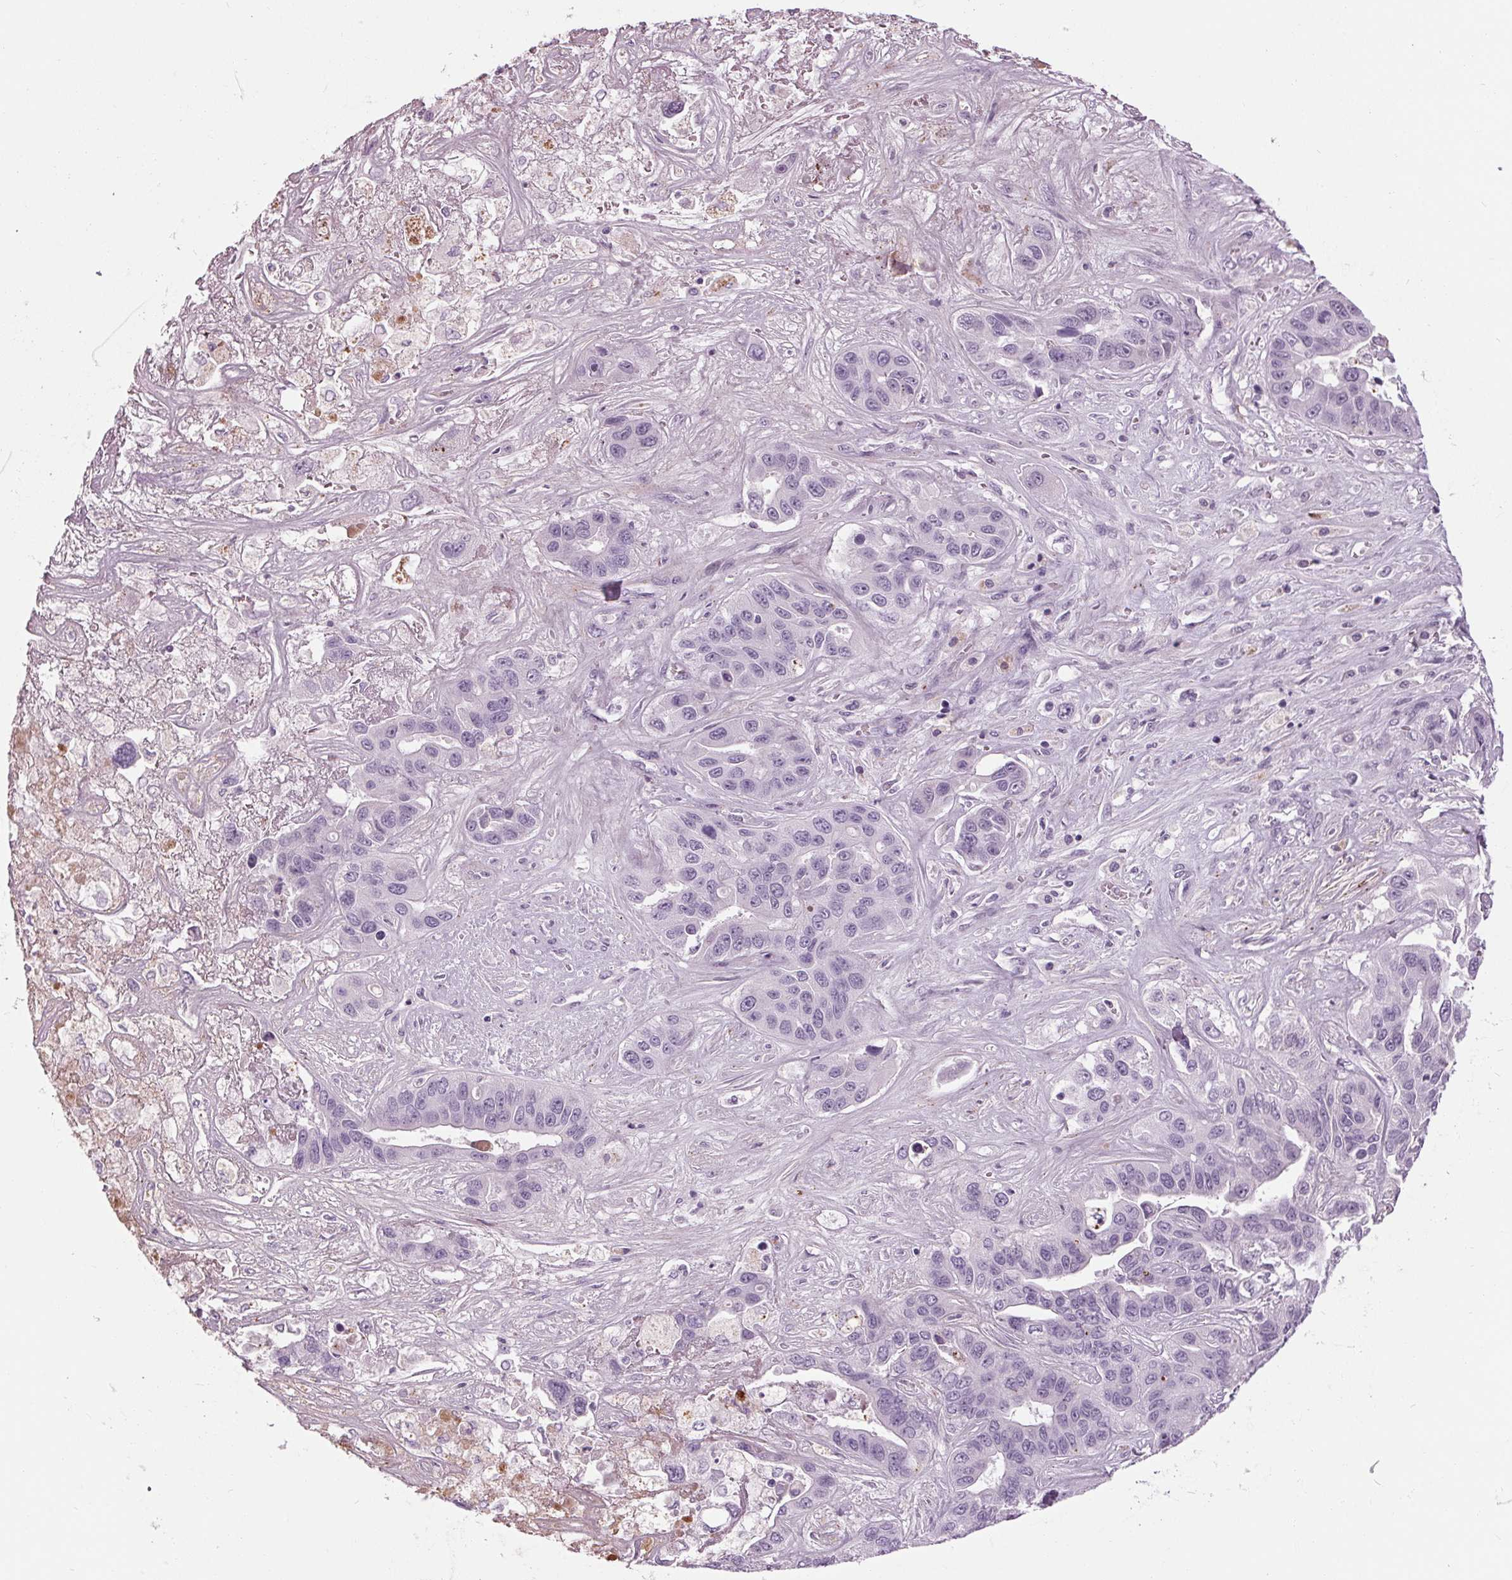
{"staining": {"intensity": "negative", "quantity": "none", "location": "none"}, "tissue": "liver cancer", "cell_type": "Tumor cells", "image_type": "cancer", "snomed": [{"axis": "morphology", "description": "Cholangiocarcinoma"}, {"axis": "topography", "description": "Liver"}], "caption": "IHC micrograph of cholangiocarcinoma (liver) stained for a protein (brown), which exhibits no staining in tumor cells.", "gene": "CYP3A43", "patient": {"sex": "female", "age": 52}}